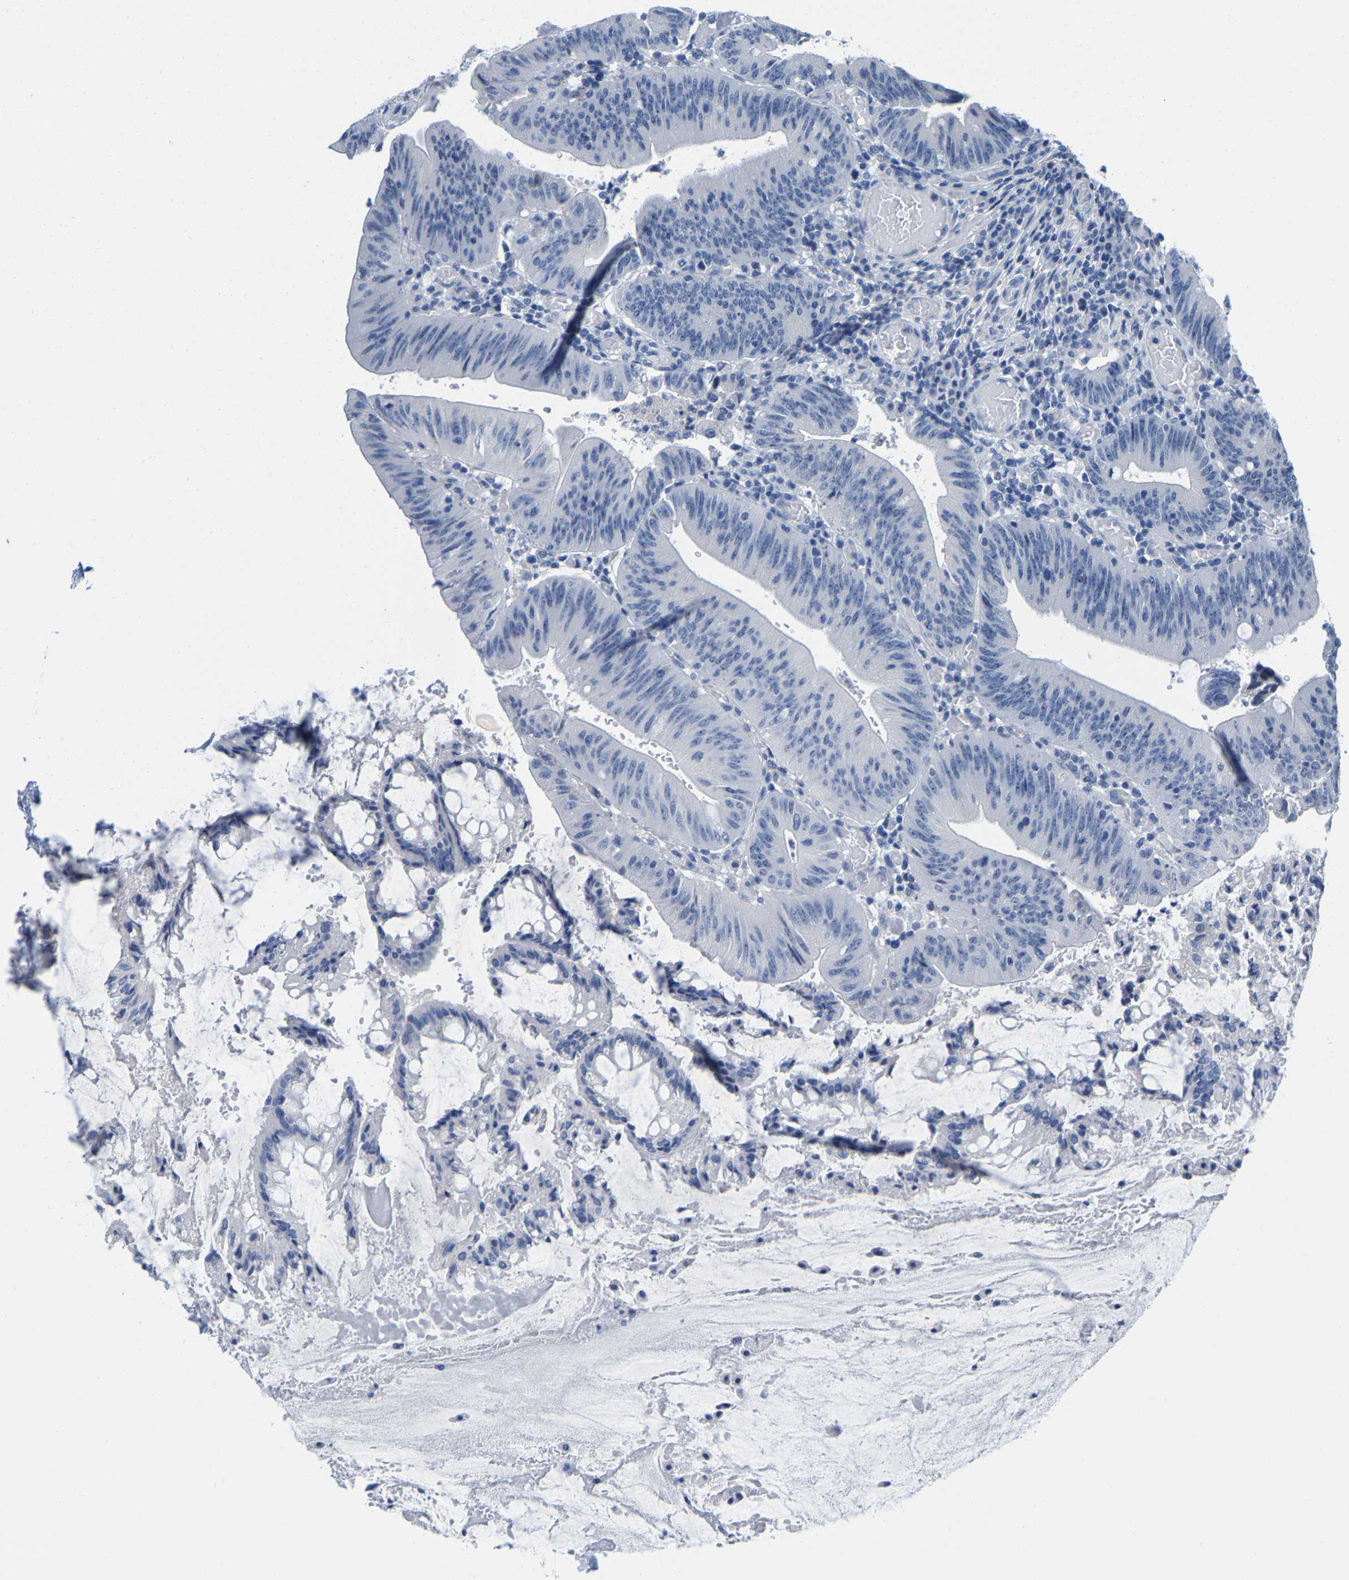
{"staining": {"intensity": "negative", "quantity": "none", "location": "none"}, "tissue": "colorectal cancer", "cell_type": "Tumor cells", "image_type": "cancer", "snomed": [{"axis": "morphology", "description": "Normal tissue, NOS"}, {"axis": "morphology", "description": "Adenocarcinoma, NOS"}, {"axis": "topography", "description": "Rectum"}], "caption": "Adenocarcinoma (colorectal) stained for a protein using IHC shows no staining tumor cells.", "gene": "KLHL1", "patient": {"sex": "female", "age": 66}}